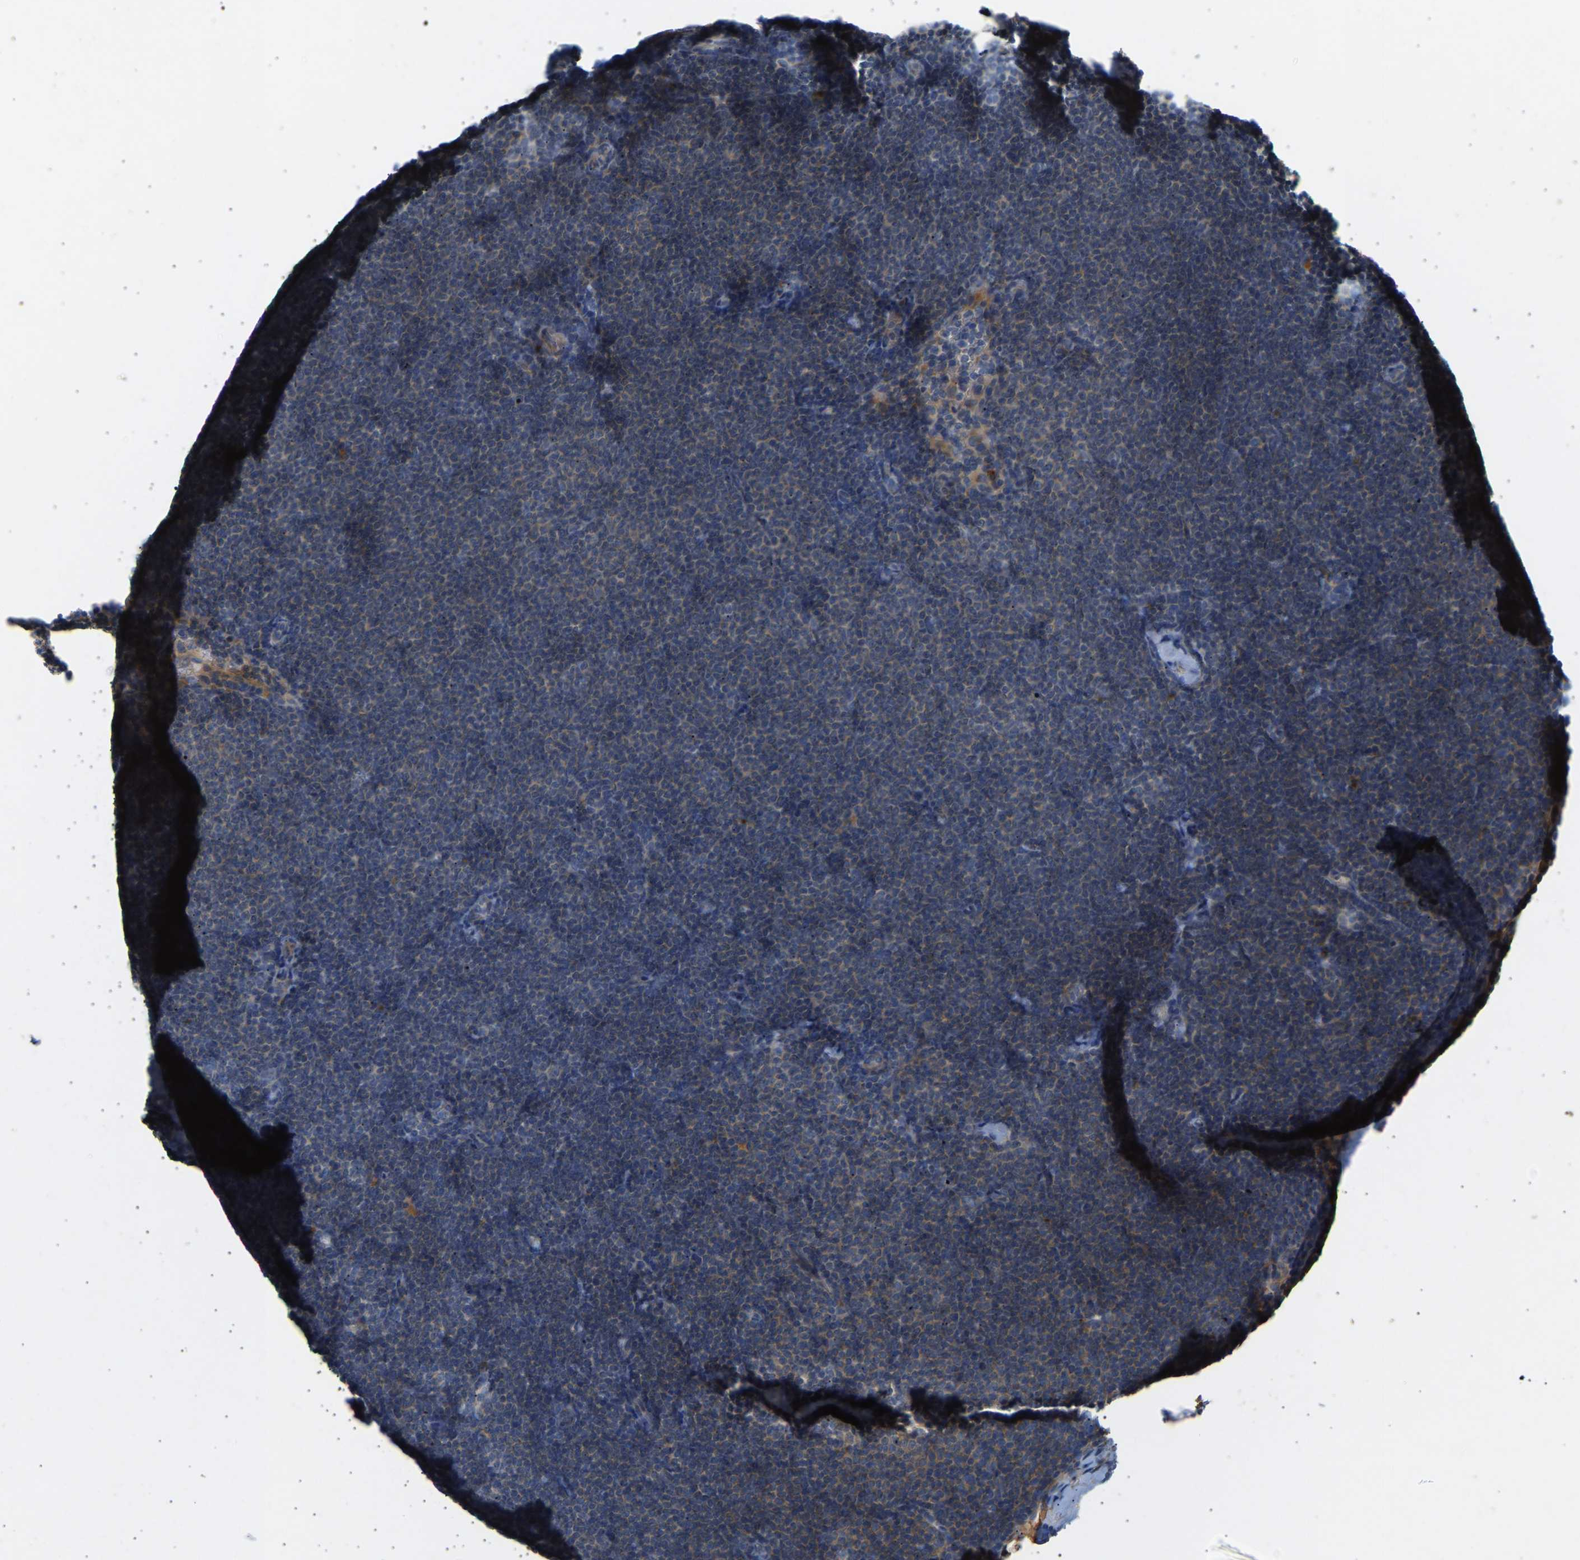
{"staining": {"intensity": "weak", "quantity": "<25%", "location": "cytoplasmic/membranous"}, "tissue": "lymphoma", "cell_type": "Tumor cells", "image_type": "cancer", "snomed": [{"axis": "morphology", "description": "Malignant lymphoma, non-Hodgkin's type, Low grade"}, {"axis": "topography", "description": "Lymph node"}], "caption": "Immunohistochemical staining of lymphoma reveals no significant staining in tumor cells.", "gene": "RGP1", "patient": {"sex": "female", "age": 53}}